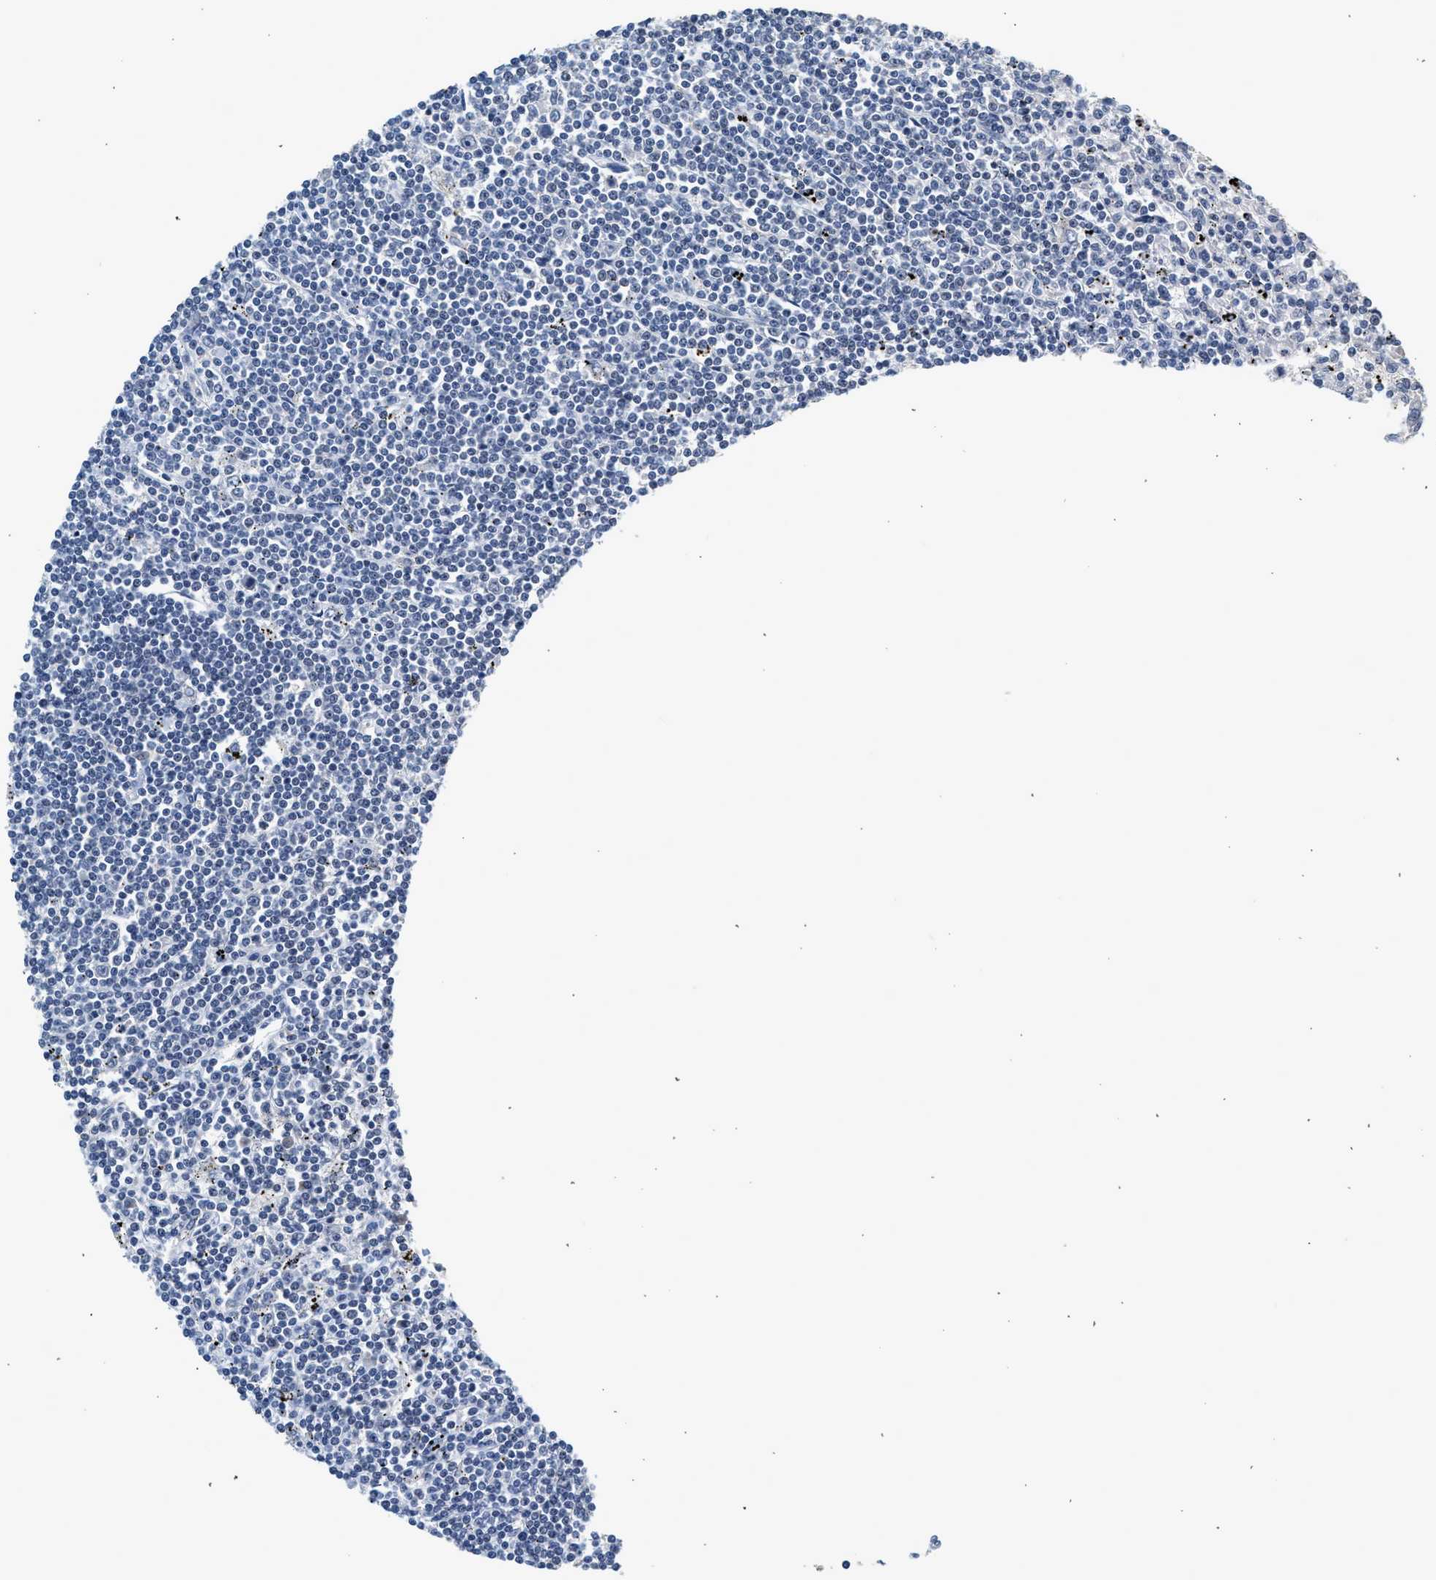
{"staining": {"intensity": "negative", "quantity": "none", "location": "none"}, "tissue": "lymphoma", "cell_type": "Tumor cells", "image_type": "cancer", "snomed": [{"axis": "morphology", "description": "Malignant lymphoma, non-Hodgkin's type, Low grade"}, {"axis": "topography", "description": "Spleen"}], "caption": "A micrograph of lymphoma stained for a protein demonstrates no brown staining in tumor cells.", "gene": "CSF3R", "patient": {"sex": "male", "age": 76}}